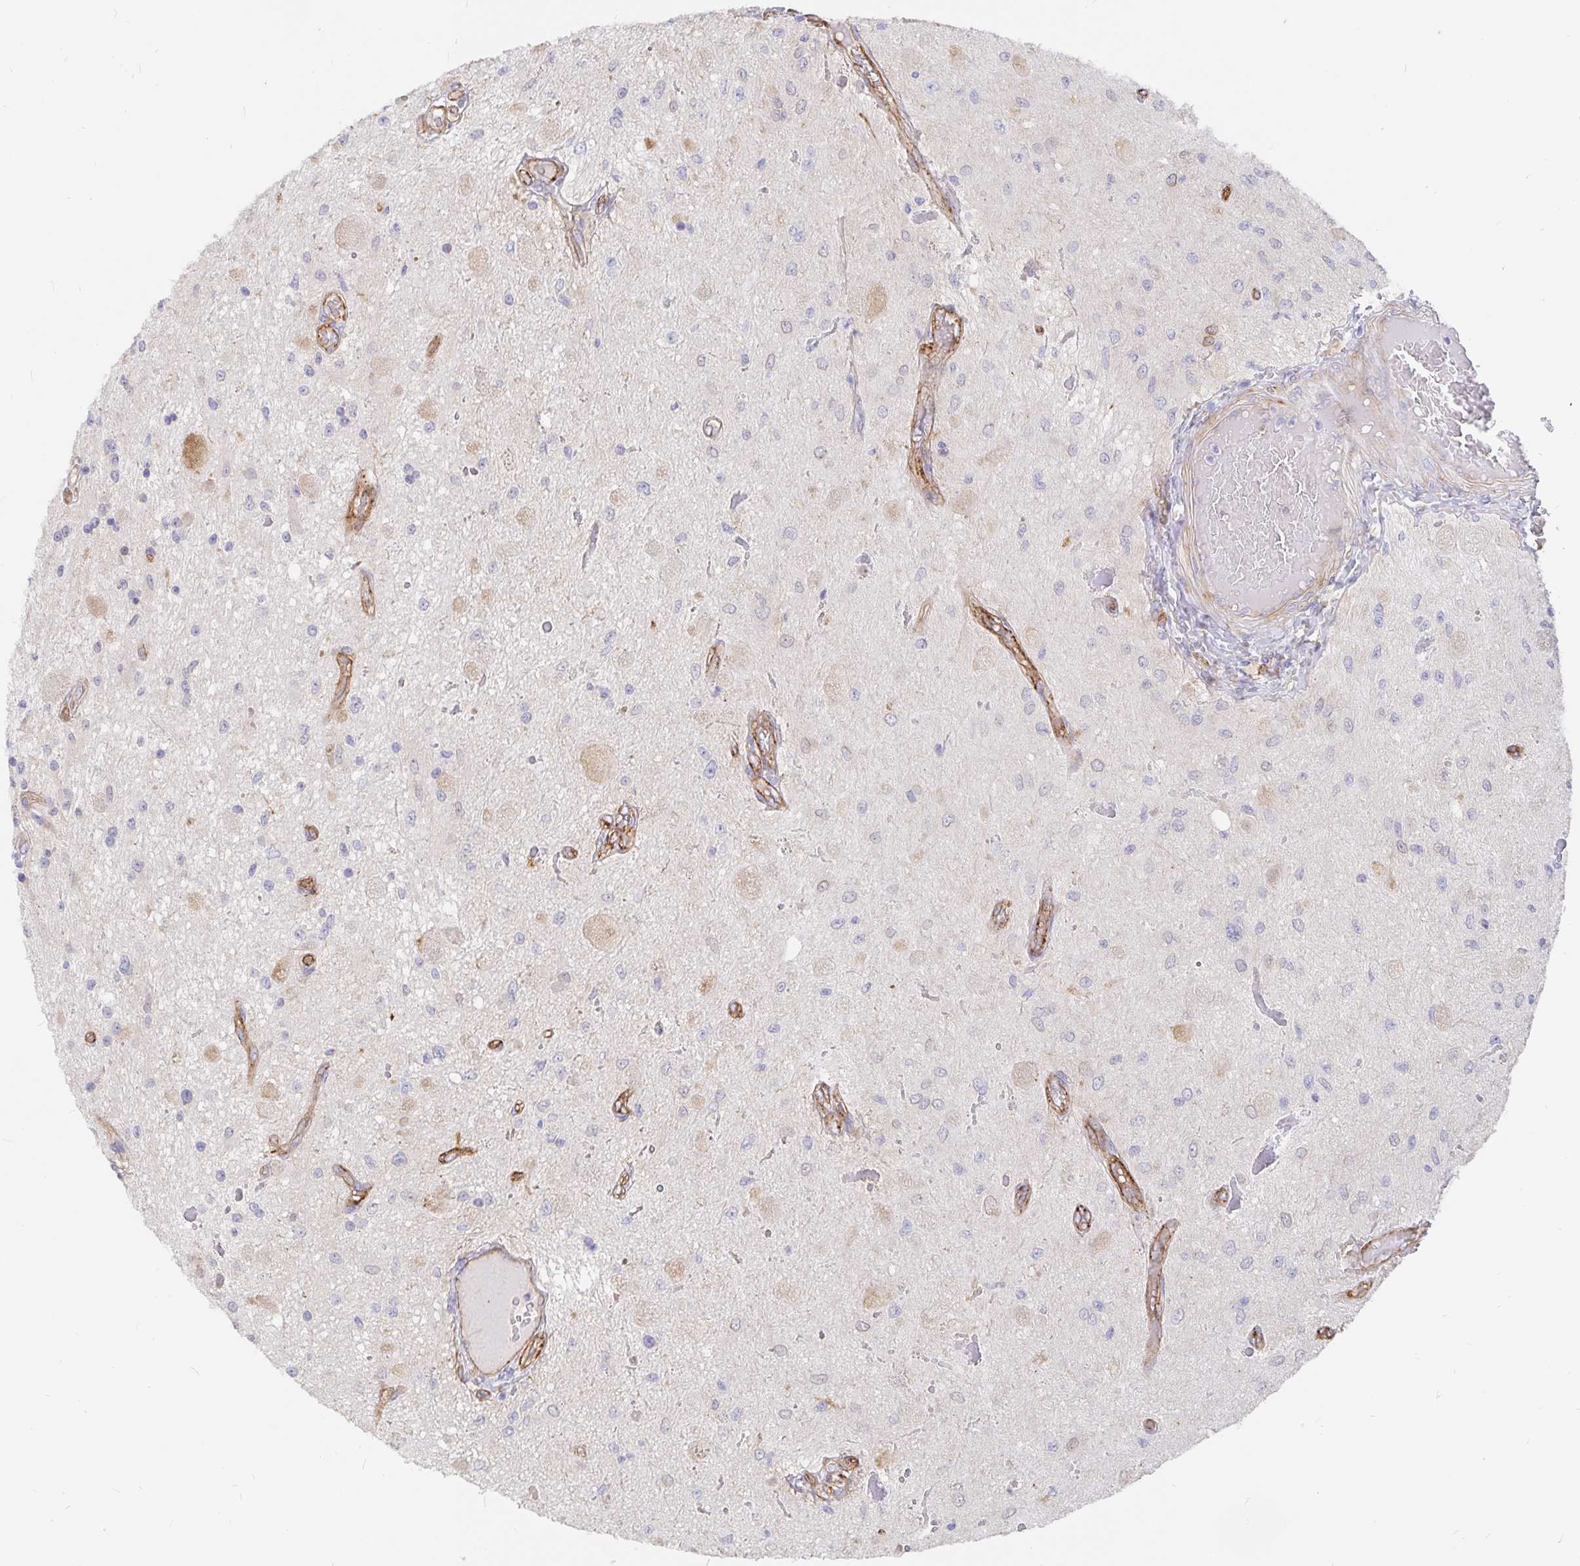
{"staining": {"intensity": "negative", "quantity": "none", "location": "none"}, "tissue": "glioma", "cell_type": "Tumor cells", "image_type": "cancer", "snomed": [{"axis": "morphology", "description": "Glioma, malignant, Low grade"}, {"axis": "topography", "description": "Cerebellum"}], "caption": "This is an immunohistochemistry histopathology image of human glioma. There is no expression in tumor cells.", "gene": "KCTD19", "patient": {"sex": "female", "age": 14}}